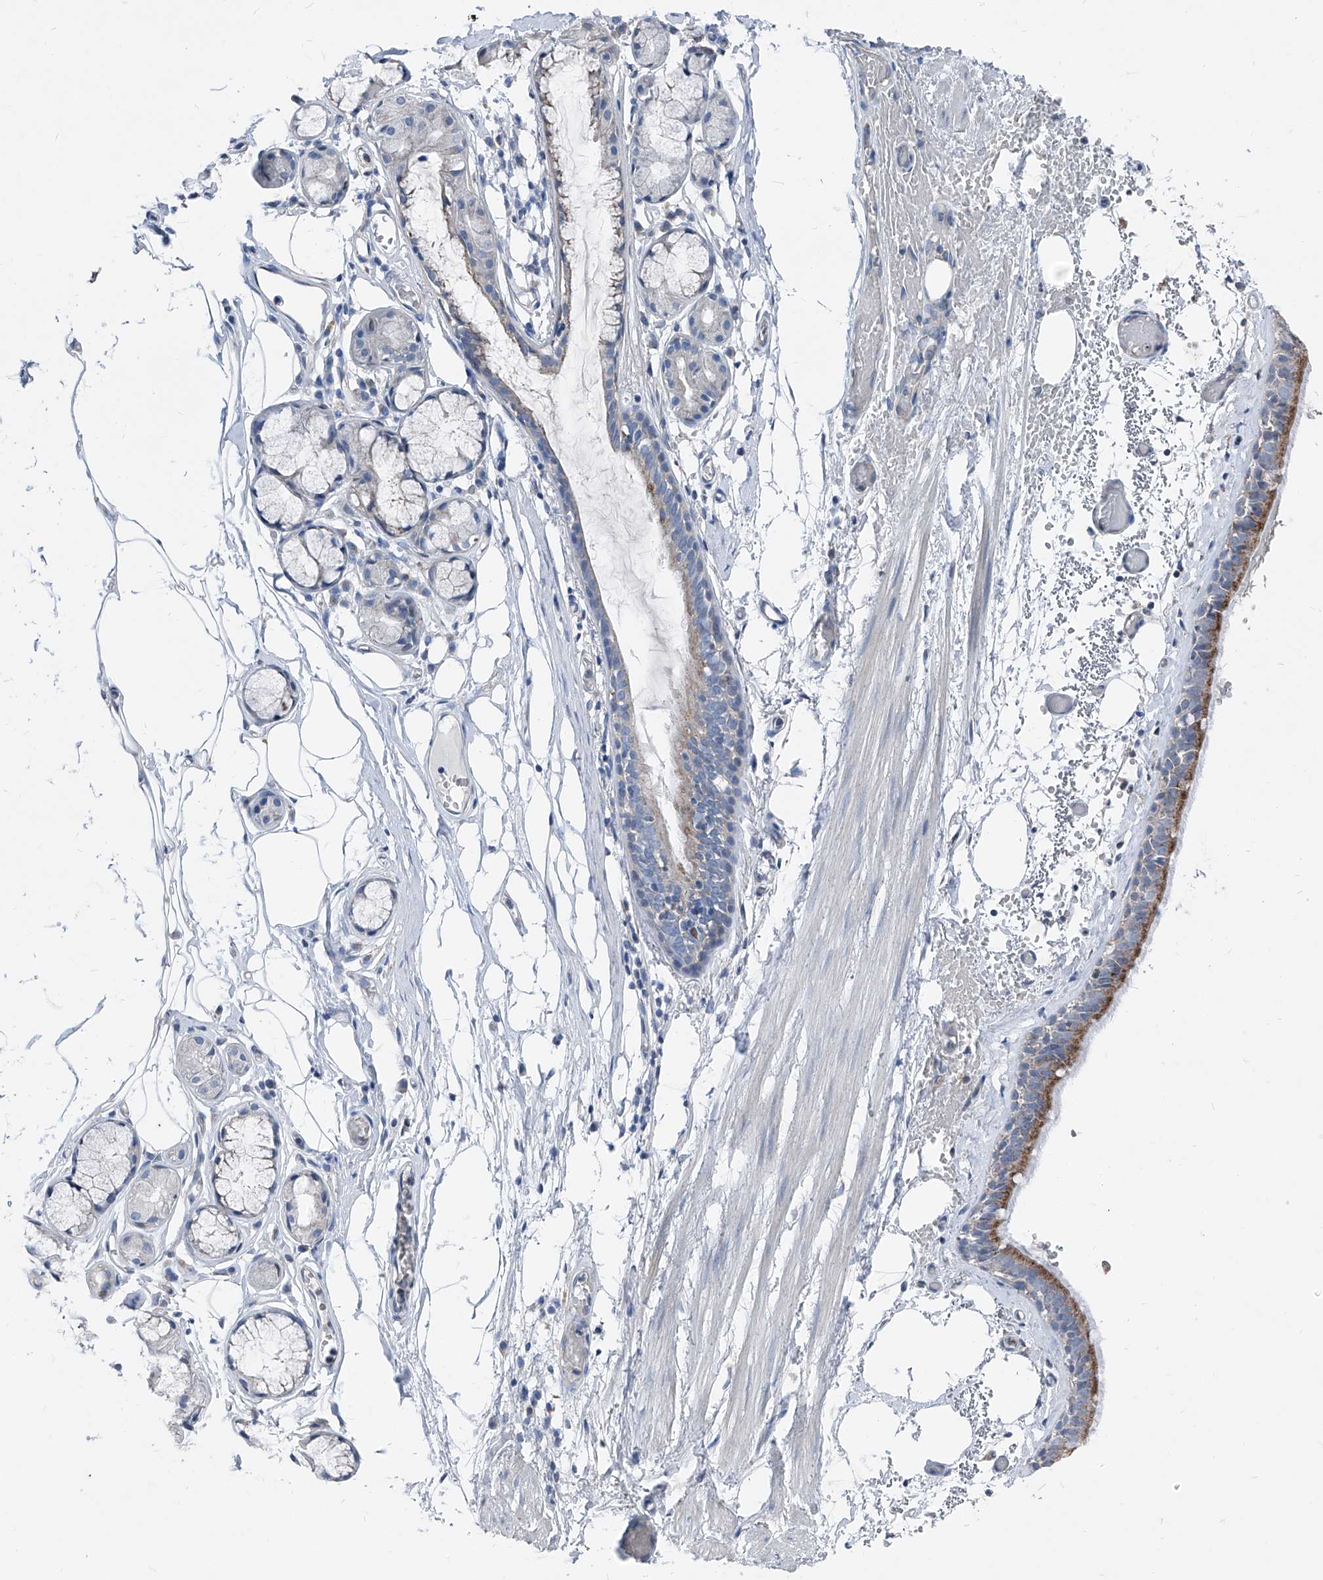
{"staining": {"intensity": "moderate", "quantity": "25%-75%", "location": "cytoplasmic/membranous"}, "tissue": "bronchus", "cell_type": "Respiratory epithelial cells", "image_type": "normal", "snomed": [{"axis": "morphology", "description": "Normal tissue, NOS"}, {"axis": "topography", "description": "Bronchus"}, {"axis": "topography", "description": "Lung"}], "caption": "Moderate cytoplasmic/membranous protein expression is seen in approximately 25%-75% of respiratory epithelial cells in bronchus. Ihc stains the protein in brown and the nuclei are stained blue.", "gene": "AGPS", "patient": {"sex": "male", "age": 56}}